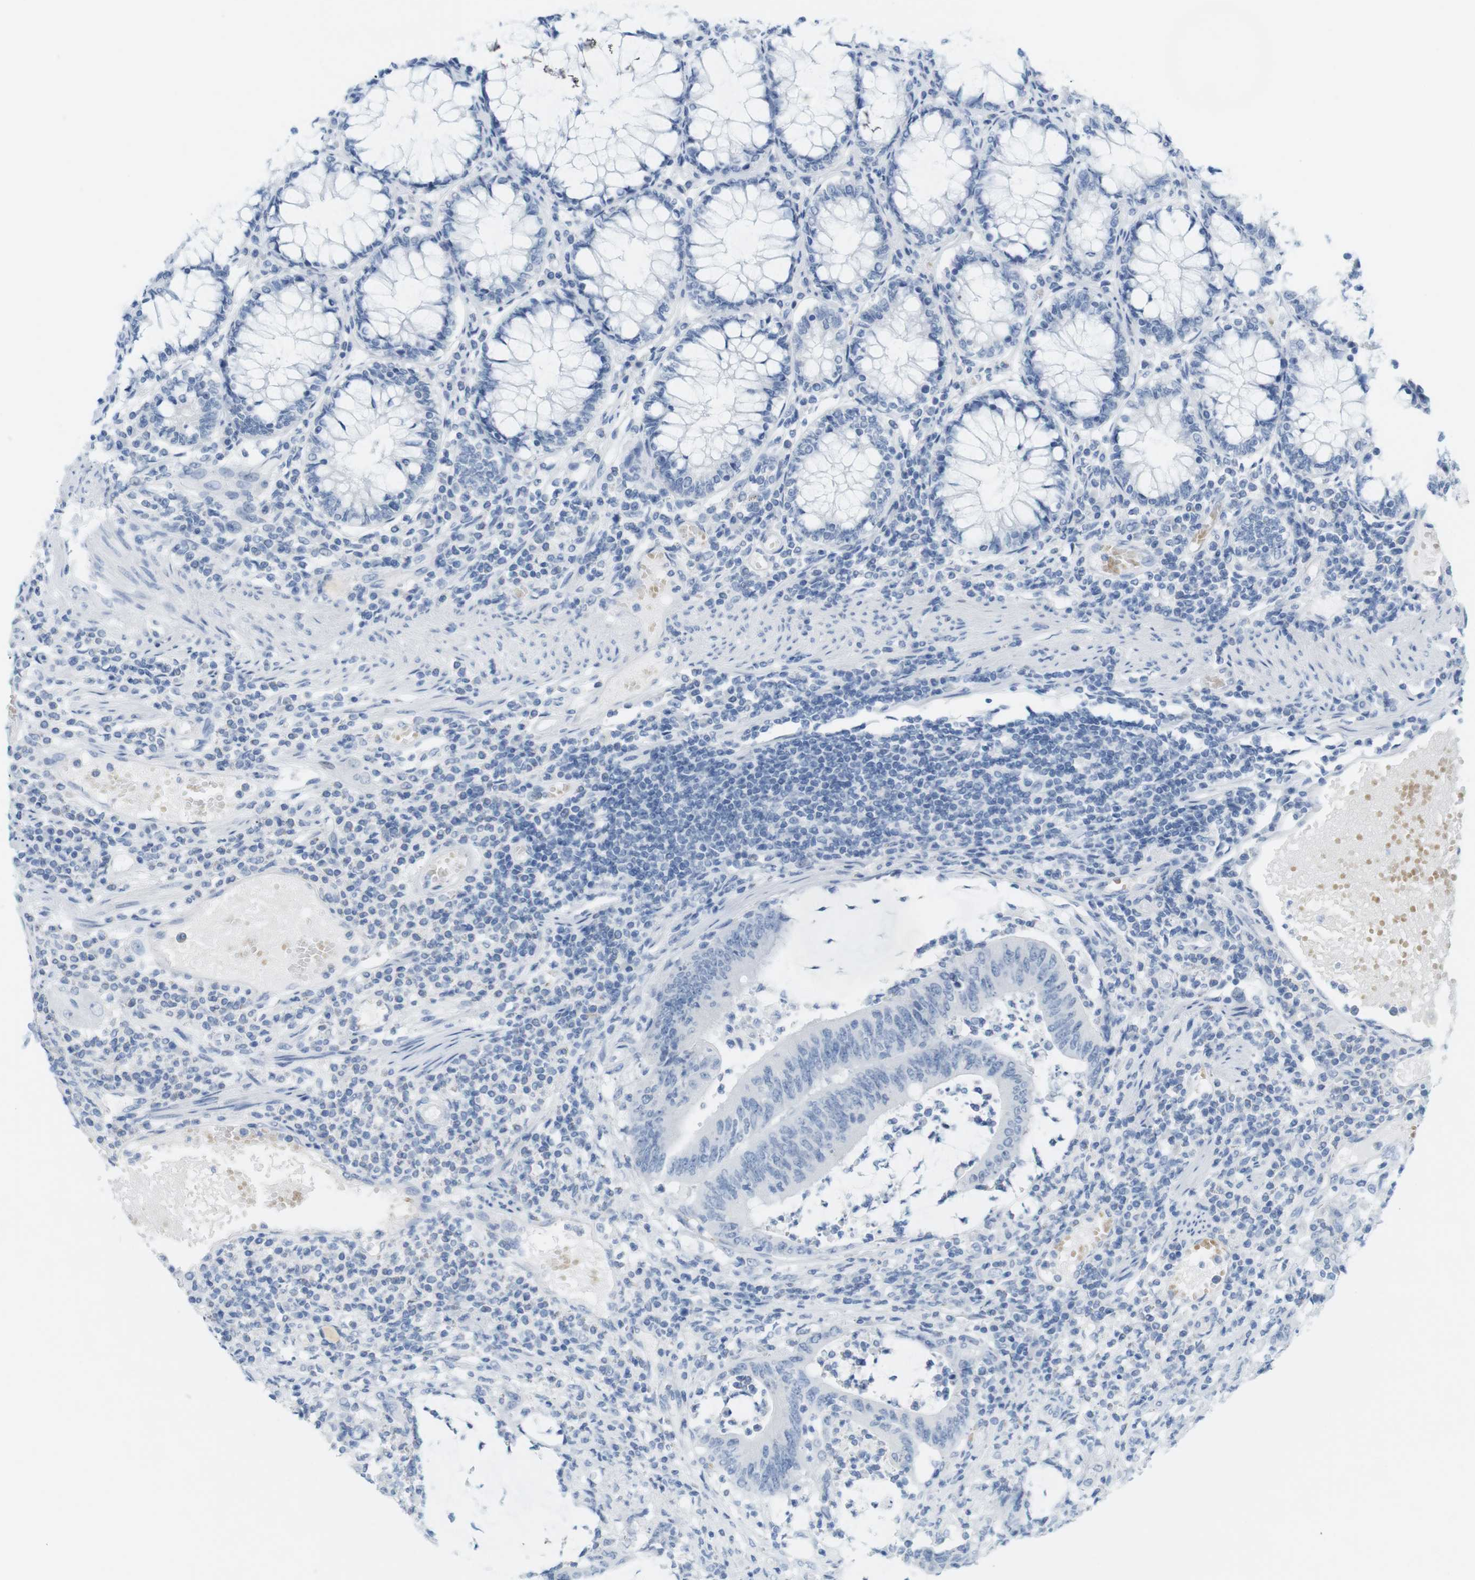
{"staining": {"intensity": "negative", "quantity": "none", "location": "none"}, "tissue": "colorectal cancer", "cell_type": "Tumor cells", "image_type": "cancer", "snomed": [{"axis": "morphology", "description": "Adenocarcinoma, NOS"}, {"axis": "topography", "description": "Rectum"}], "caption": "This is an immunohistochemistry (IHC) histopathology image of human colorectal cancer (adenocarcinoma). There is no staining in tumor cells.", "gene": "TNNT2", "patient": {"sex": "female", "age": 66}}